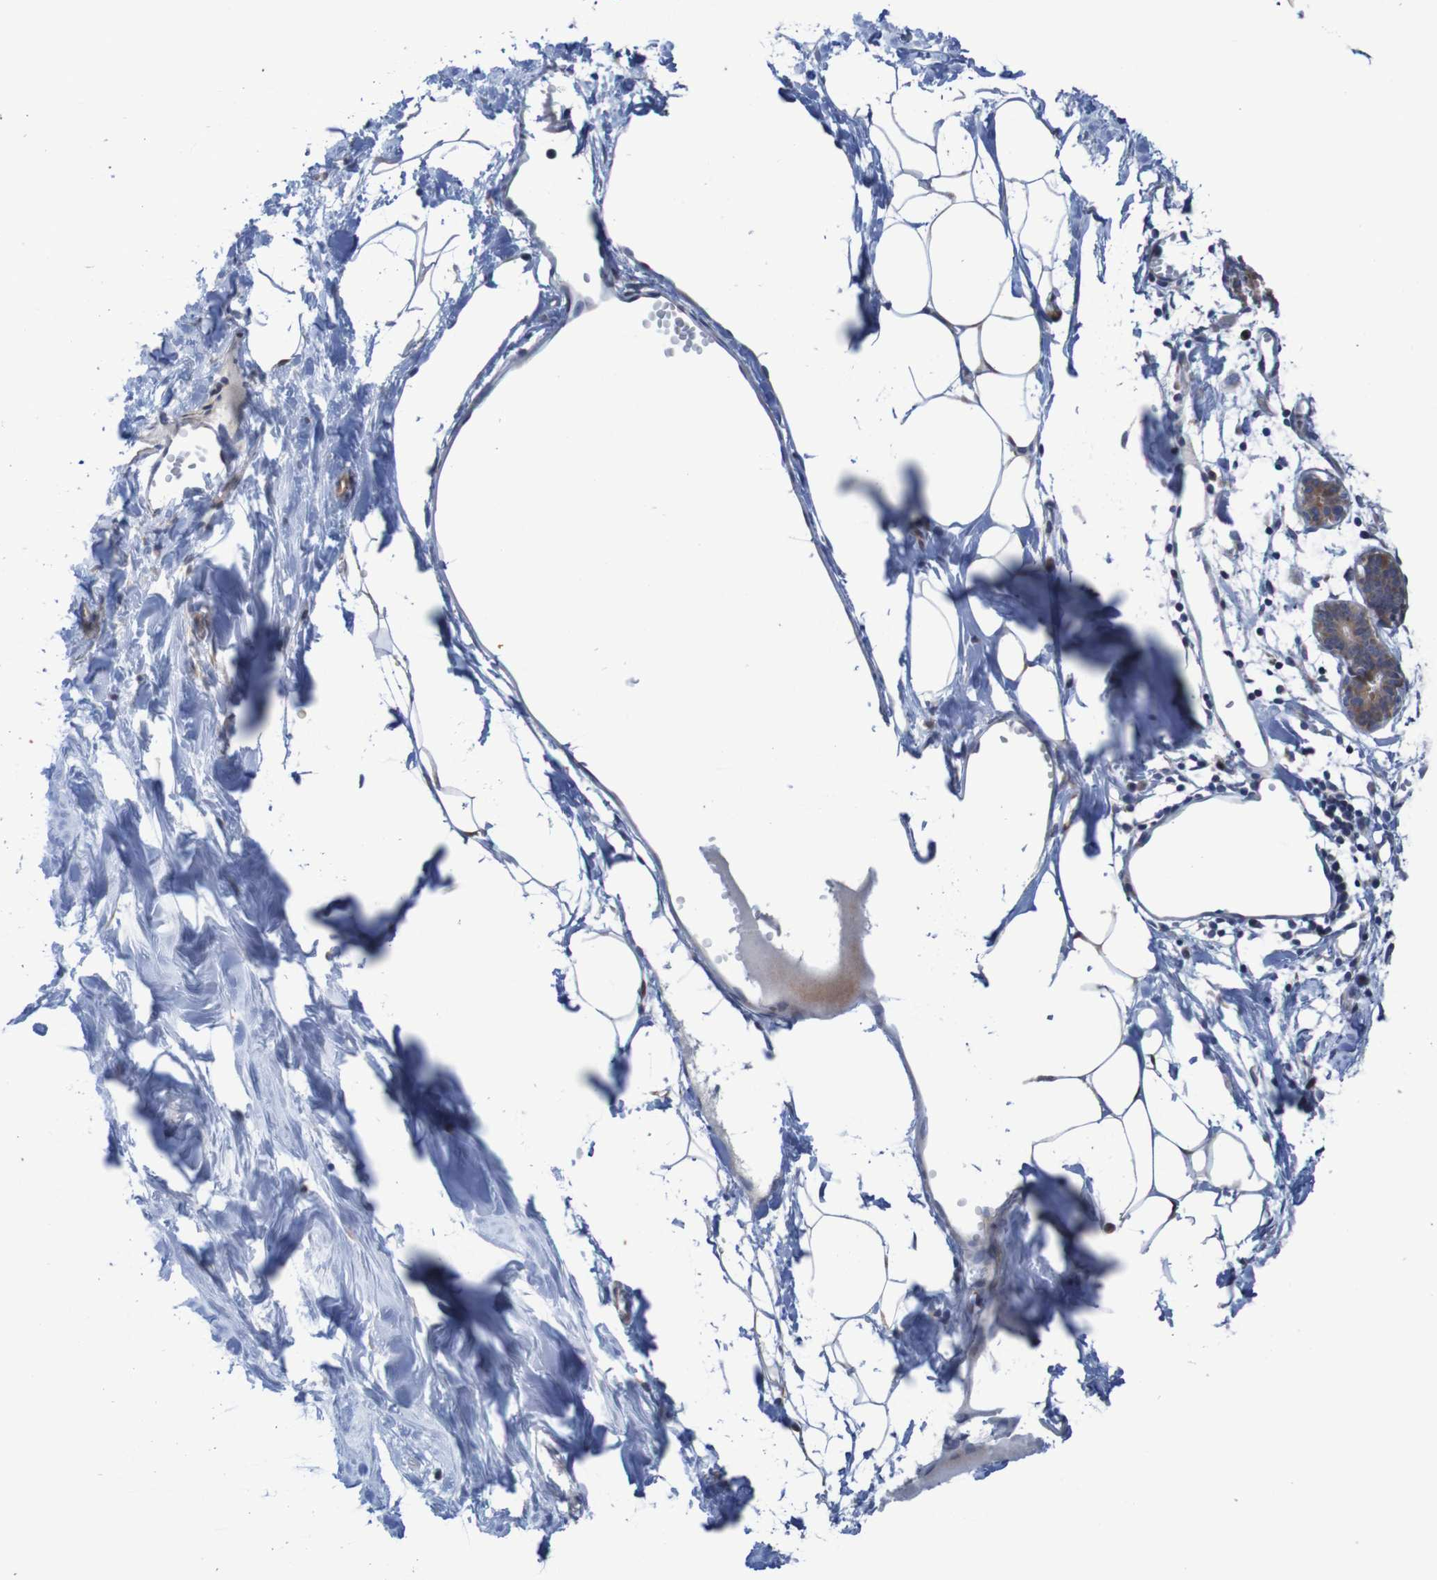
{"staining": {"intensity": "negative", "quantity": "none", "location": "none"}, "tissue": "breast", "cell_type": "Adipocytes", "image_type": "normal", "snomed": [{"axis": "morphology", "description": "Normal tissue, NOS"}, {"axis": "topography", "description": "Breast"}], "caption": "Adipocytes are negative for protein expression in normal human breast. (Stains: DAB immunohistochemistry with hematoxylin counter stain, Microscopy: brightfield microscopy at high magnification).", "gene": "ANGPT4", "patient": {"sex": "female", "age": 27}}